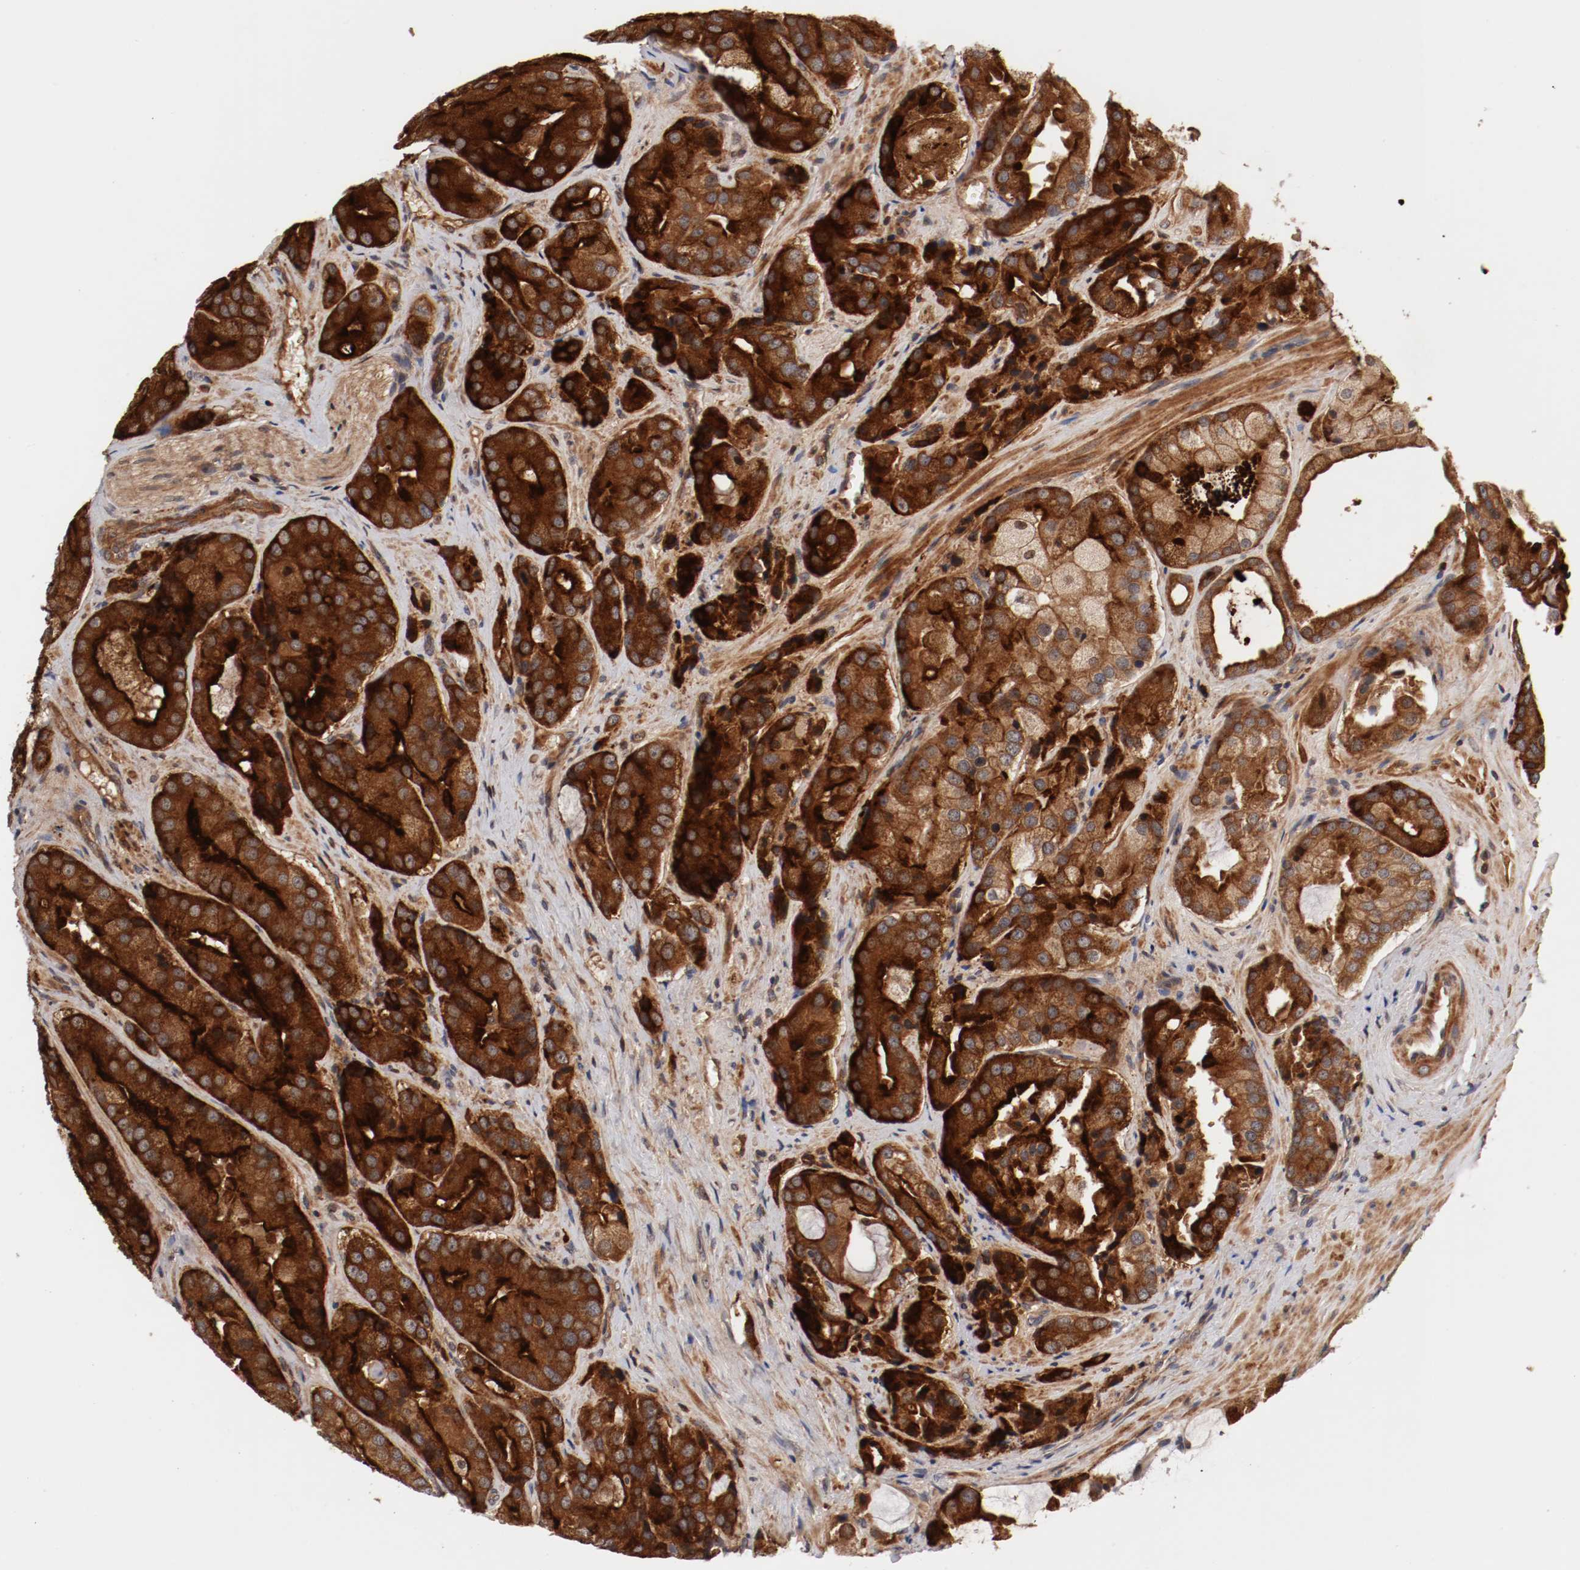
{"staining": {"intensity": "strong", "quantity": ">75%", "location": "cytoplasmic/membranous"}, "tissue": "prostate cancer", "cell_type": "Tumor cells", "image_type": "cancer", "snomed": [{"axis": "morphology", "description": "Adenocarcinoma, High grade"}, {"axis": "topography", "description": "Prostate"}], "caption": "Human high-grade adenocarcinoma (prostate) stained with a brown dye demonstrates strong cytoplasmic/membranous positive staining in about >75% of tumor cells.", "gene": "GUF1", "patient": {"sex": "male", "age": 70}}